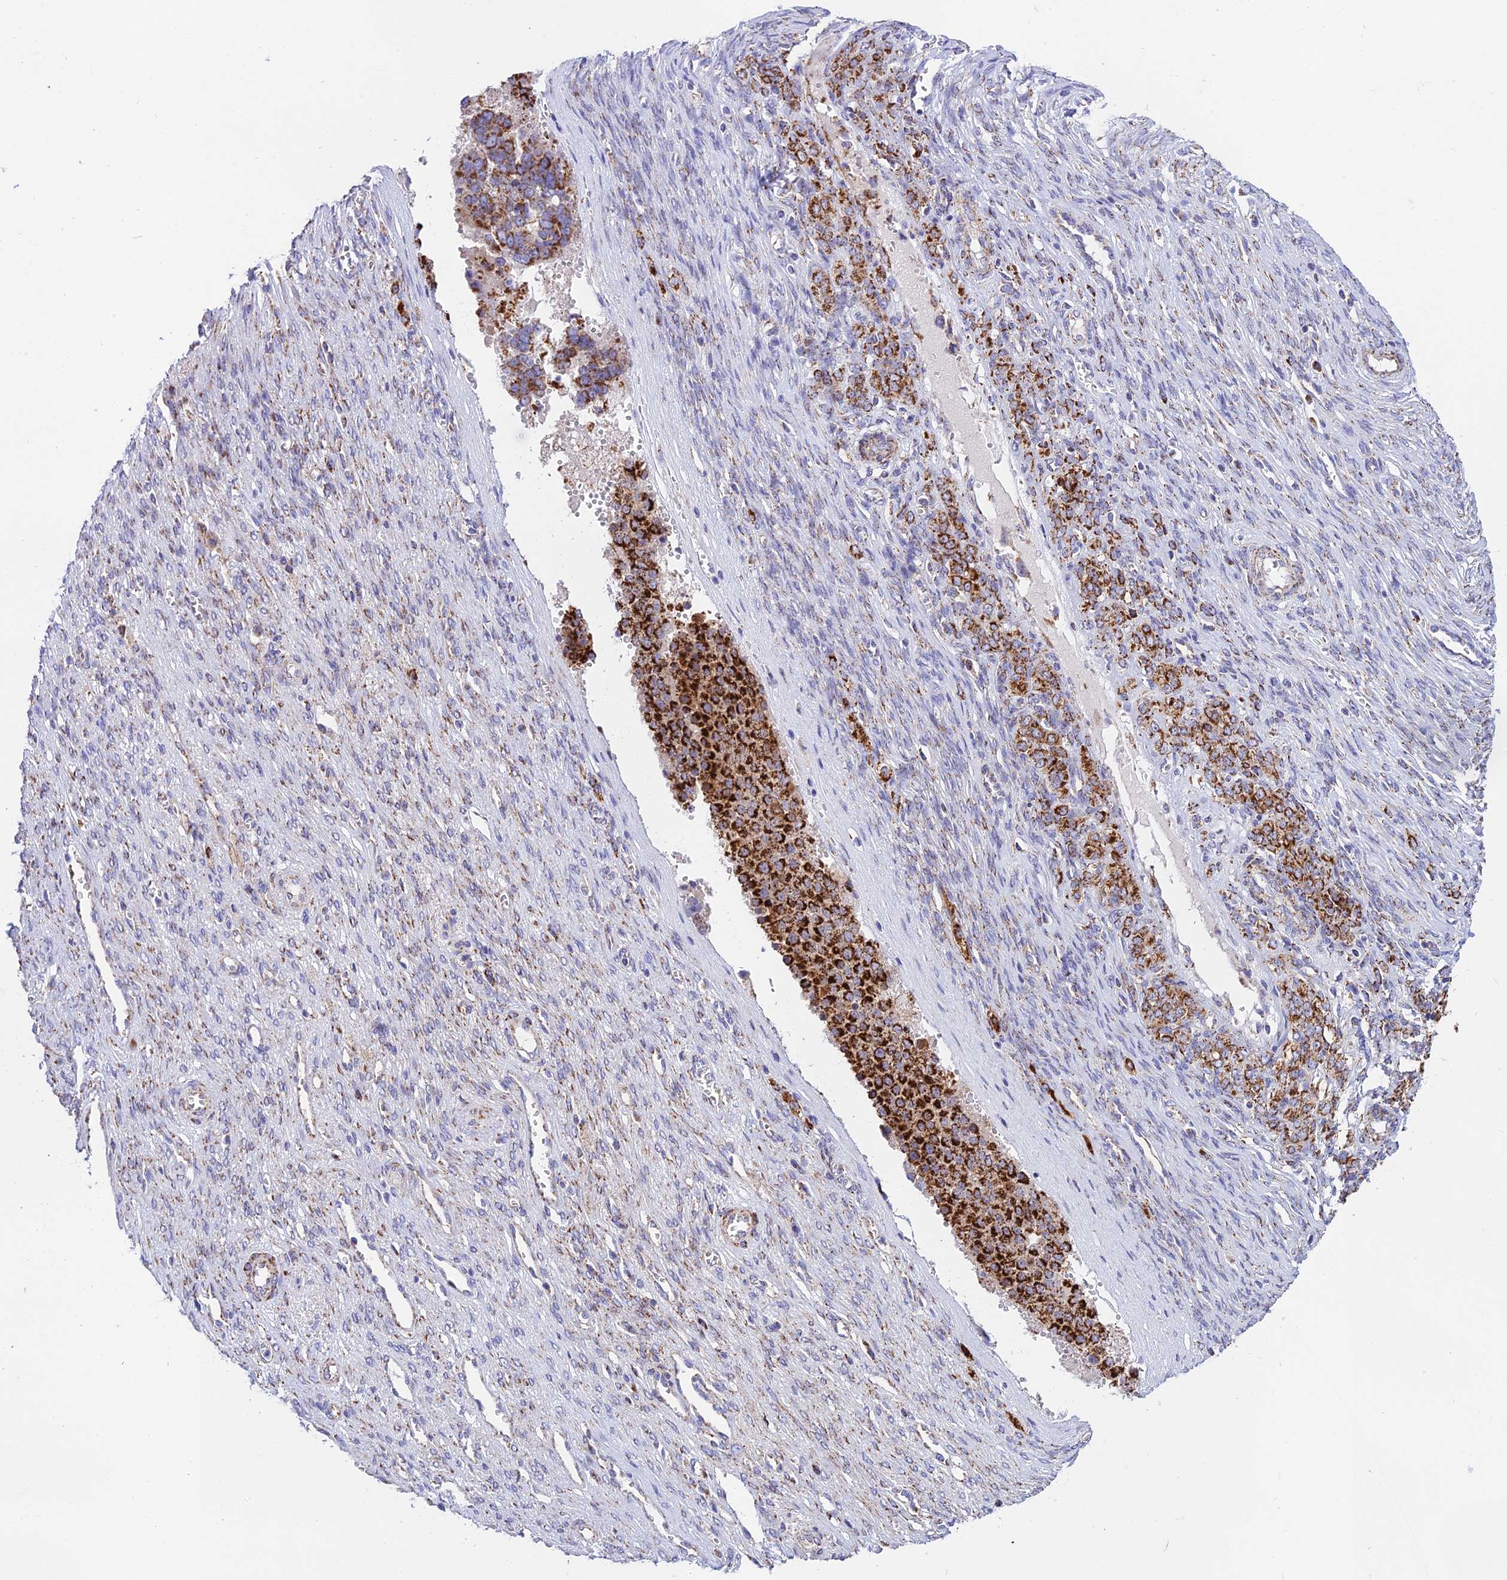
{"staining": {"intensity": "moderate", "quantity": ">75%", "location": "cytoplasmic/membranous"}, "tissue": "ovarian cancer", "cell_type": "Tumor cells", "image_type": "cancer", "snomed": [{"axis": "morphology", "description": "Cystadenocarcinoma, serous, NOS"}, {"axis": "topography", "description": "Ovary"}], "caption": "This histopathology image reveals serous cystadenocarcinoma (ovarian) stained with immunohistochemistry (IHC) to label a protein in brown. The cytoplasmic/membranous of tumor cells show moderate positivity for the protein. Nuclei are counter-stained blue.", "gene": "HSDL2", "patient": {"sex": "female", "age": 44}}